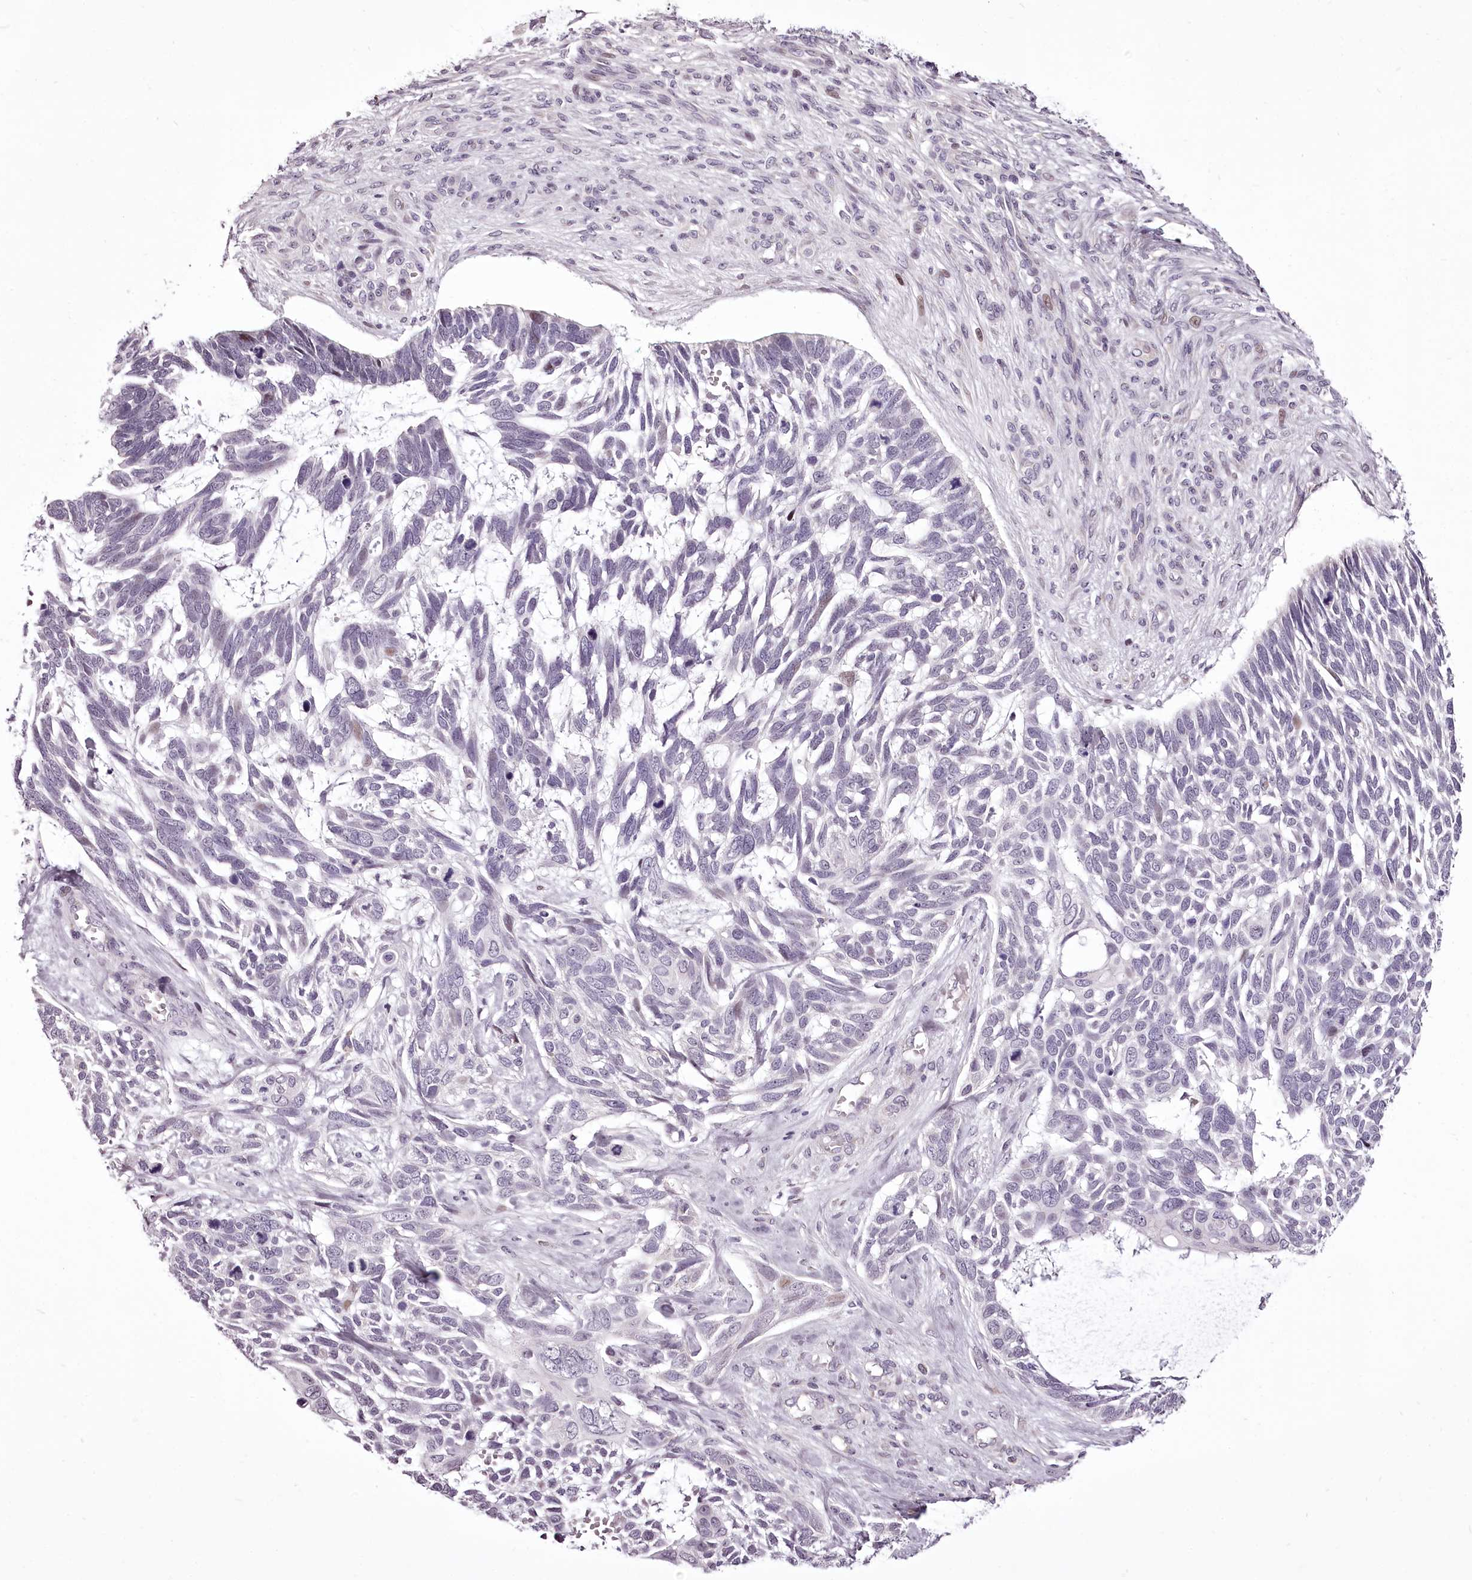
{"staining": {"intensity": "negative", "quantity": "none", "location": "none"}, "tissue": "skin cancer", "cell_type": "Tumor cells", "image_type": "cancer", "snomed": [{"axis": "morphology", "description": "Basal cell carcinoma"}, {"axis": "topography", "description": "Skin"}], "caption": "There is no significant positivity in tumor cells of skin cancer. (Stains: DAB immunohistochemistry (IHC) with hematoxylin counter stain, Microscopy: brightfield microscopy at high magnification).", "gene": "C1orf56", "patient": {"sex": "male", "age": 88}}